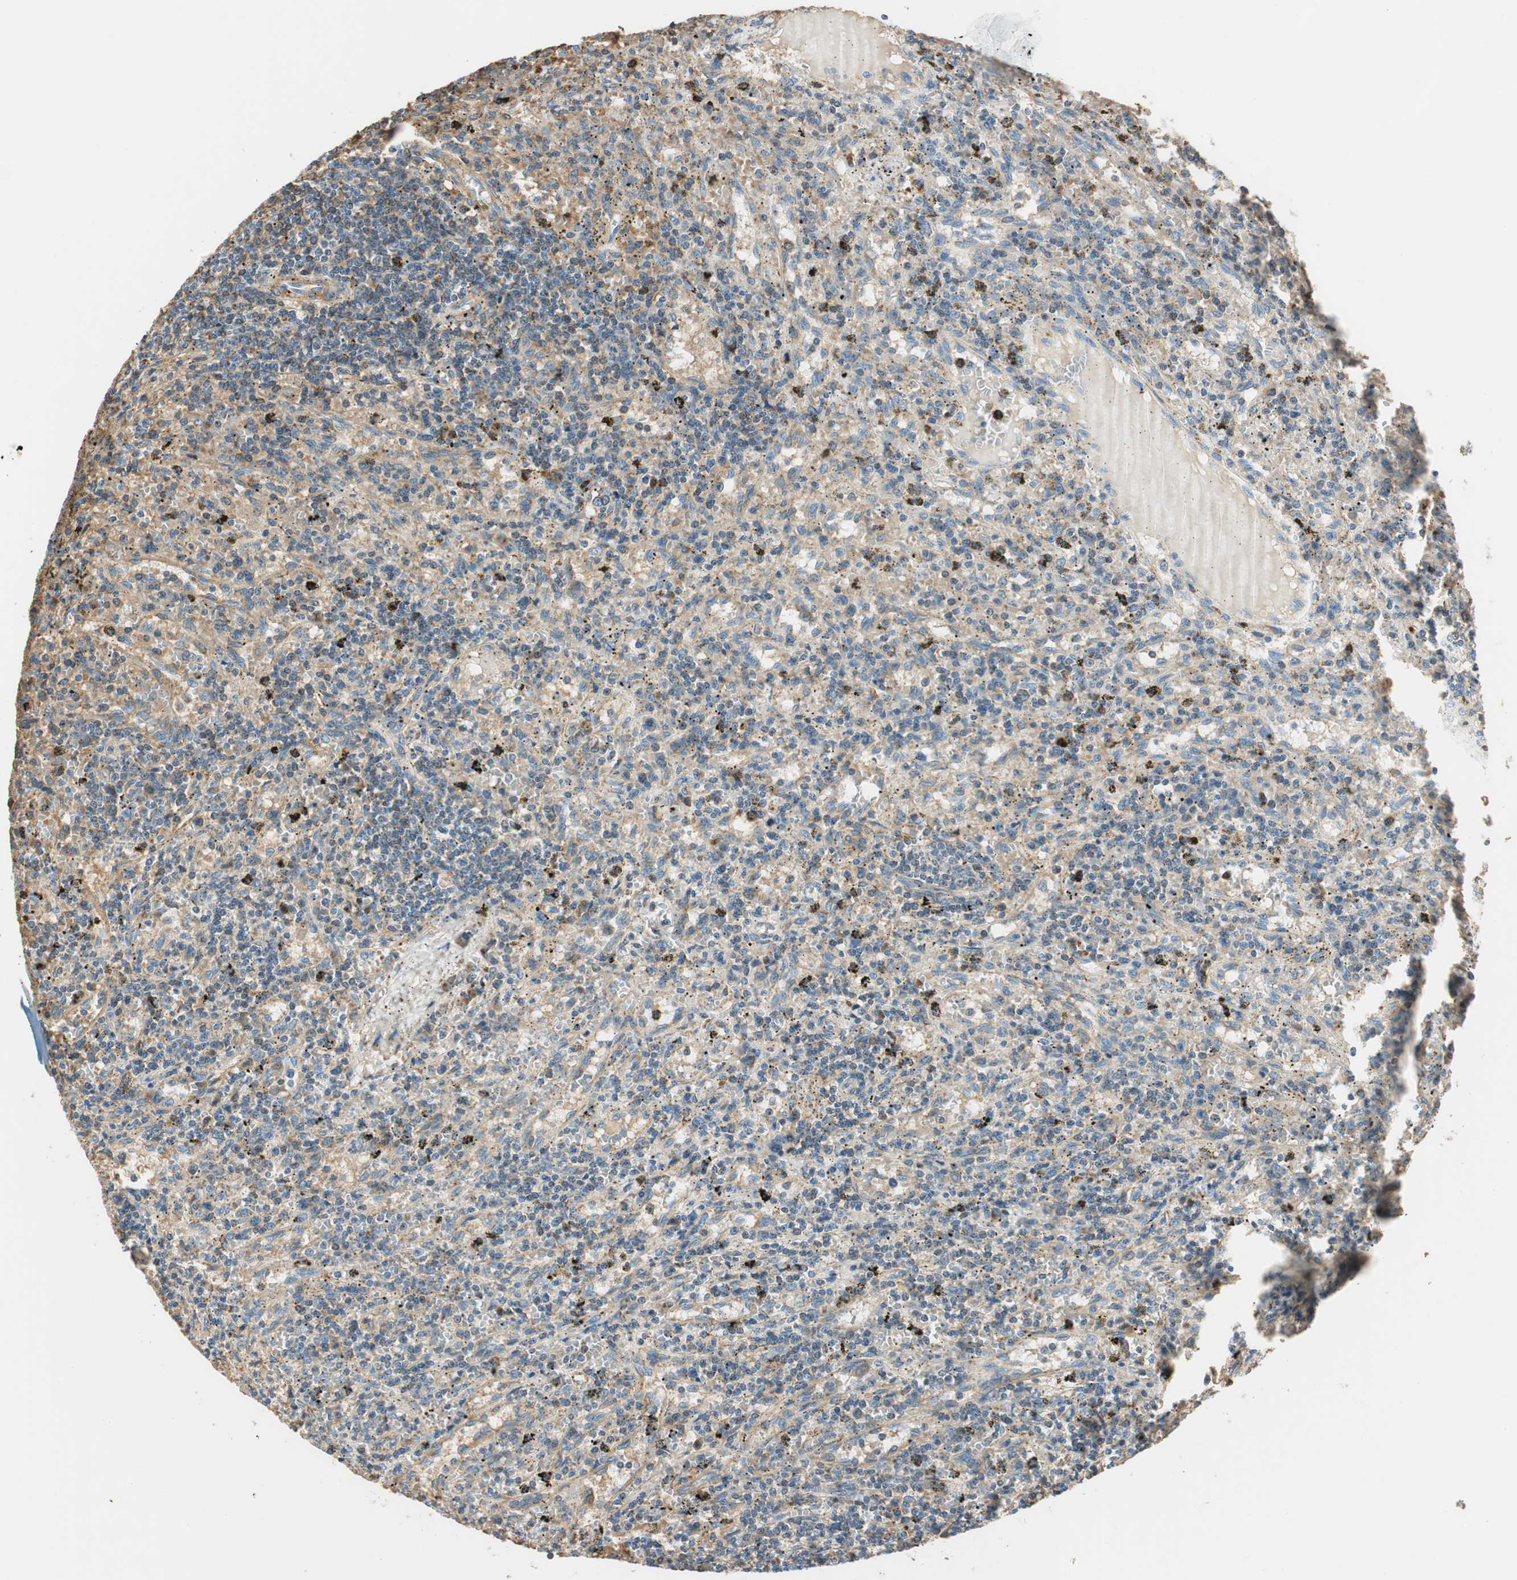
{"staining": {"intensity": "weak", "quantity": "<25%", "location": "cytoplasmic/membranous"}, "tissue": "lymphoma", "cell_type": "Tumor cells", "image_type": "cancer", "snomed": [{"axis": "morphology", "description": "Malignant lymphoma, non-Hodgkin's type, Low grade"}, {"axis": "topography", "description": "Spleen"}], "caption": "Immunohistochemistry histopathology image of neoplastic tissue: lymphoma stained with DAB reveals no significant protein staining in tumor cells.", "gene": "RORB", "patient": {"sex": "male", "age": 76}}